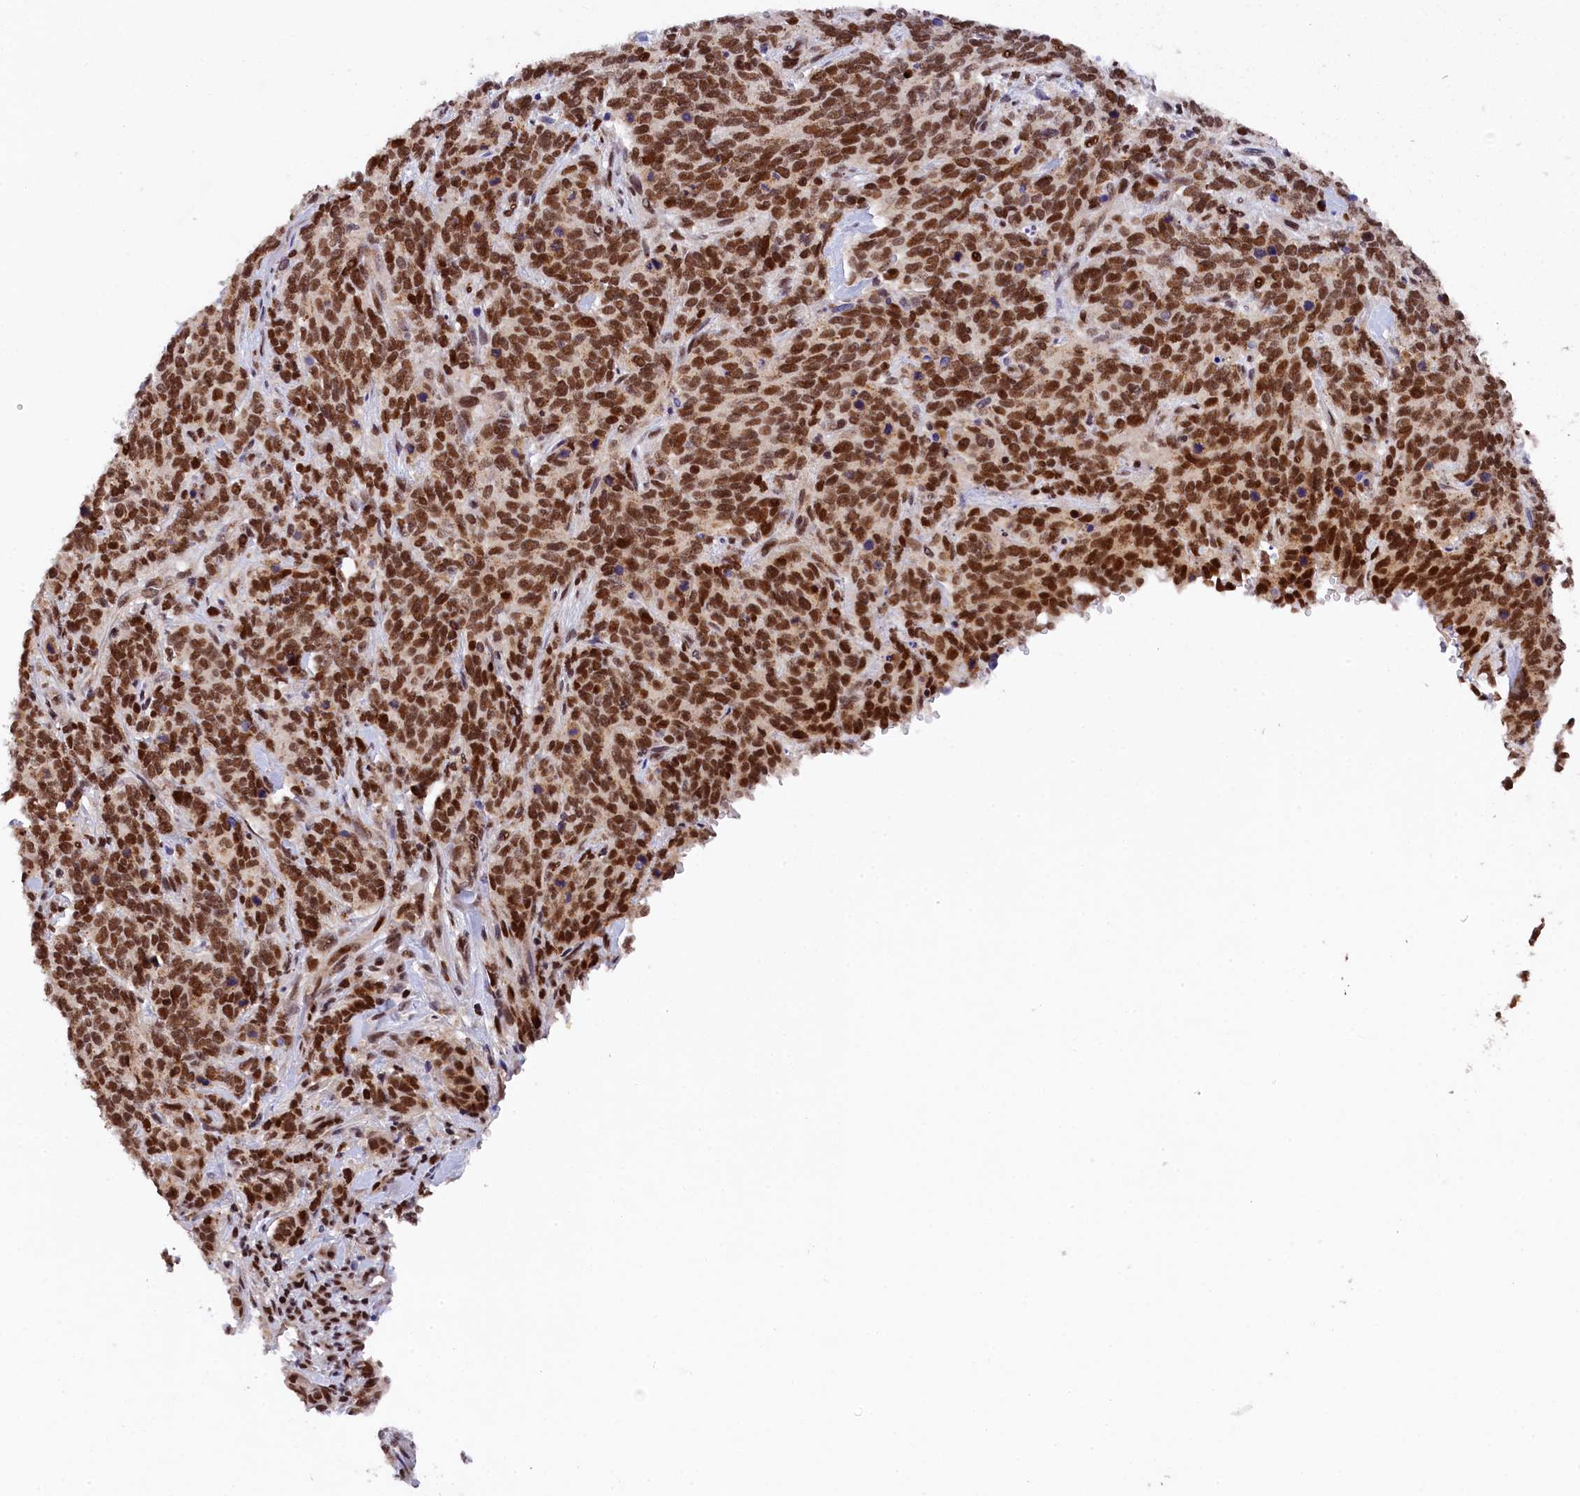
{"staining": {"intensity": "strong", "quantity": ">75%", "location": "nuclear"}, "tissue": "cervical cancer", "cell_type": "Tumor cells", "image_type": "cancer", "snomed": [{"axis": "morphology", "description": "Squamous cell carcinoma, NOS"}, {"axis": "topography", "description": "Cervix"}], "caption": "Cervical cancer stained for a protein exhibits strong nuclear positivity in tumor cells.", "gene": "ADIG", "patient": {"sex": "female", "age": 60}}